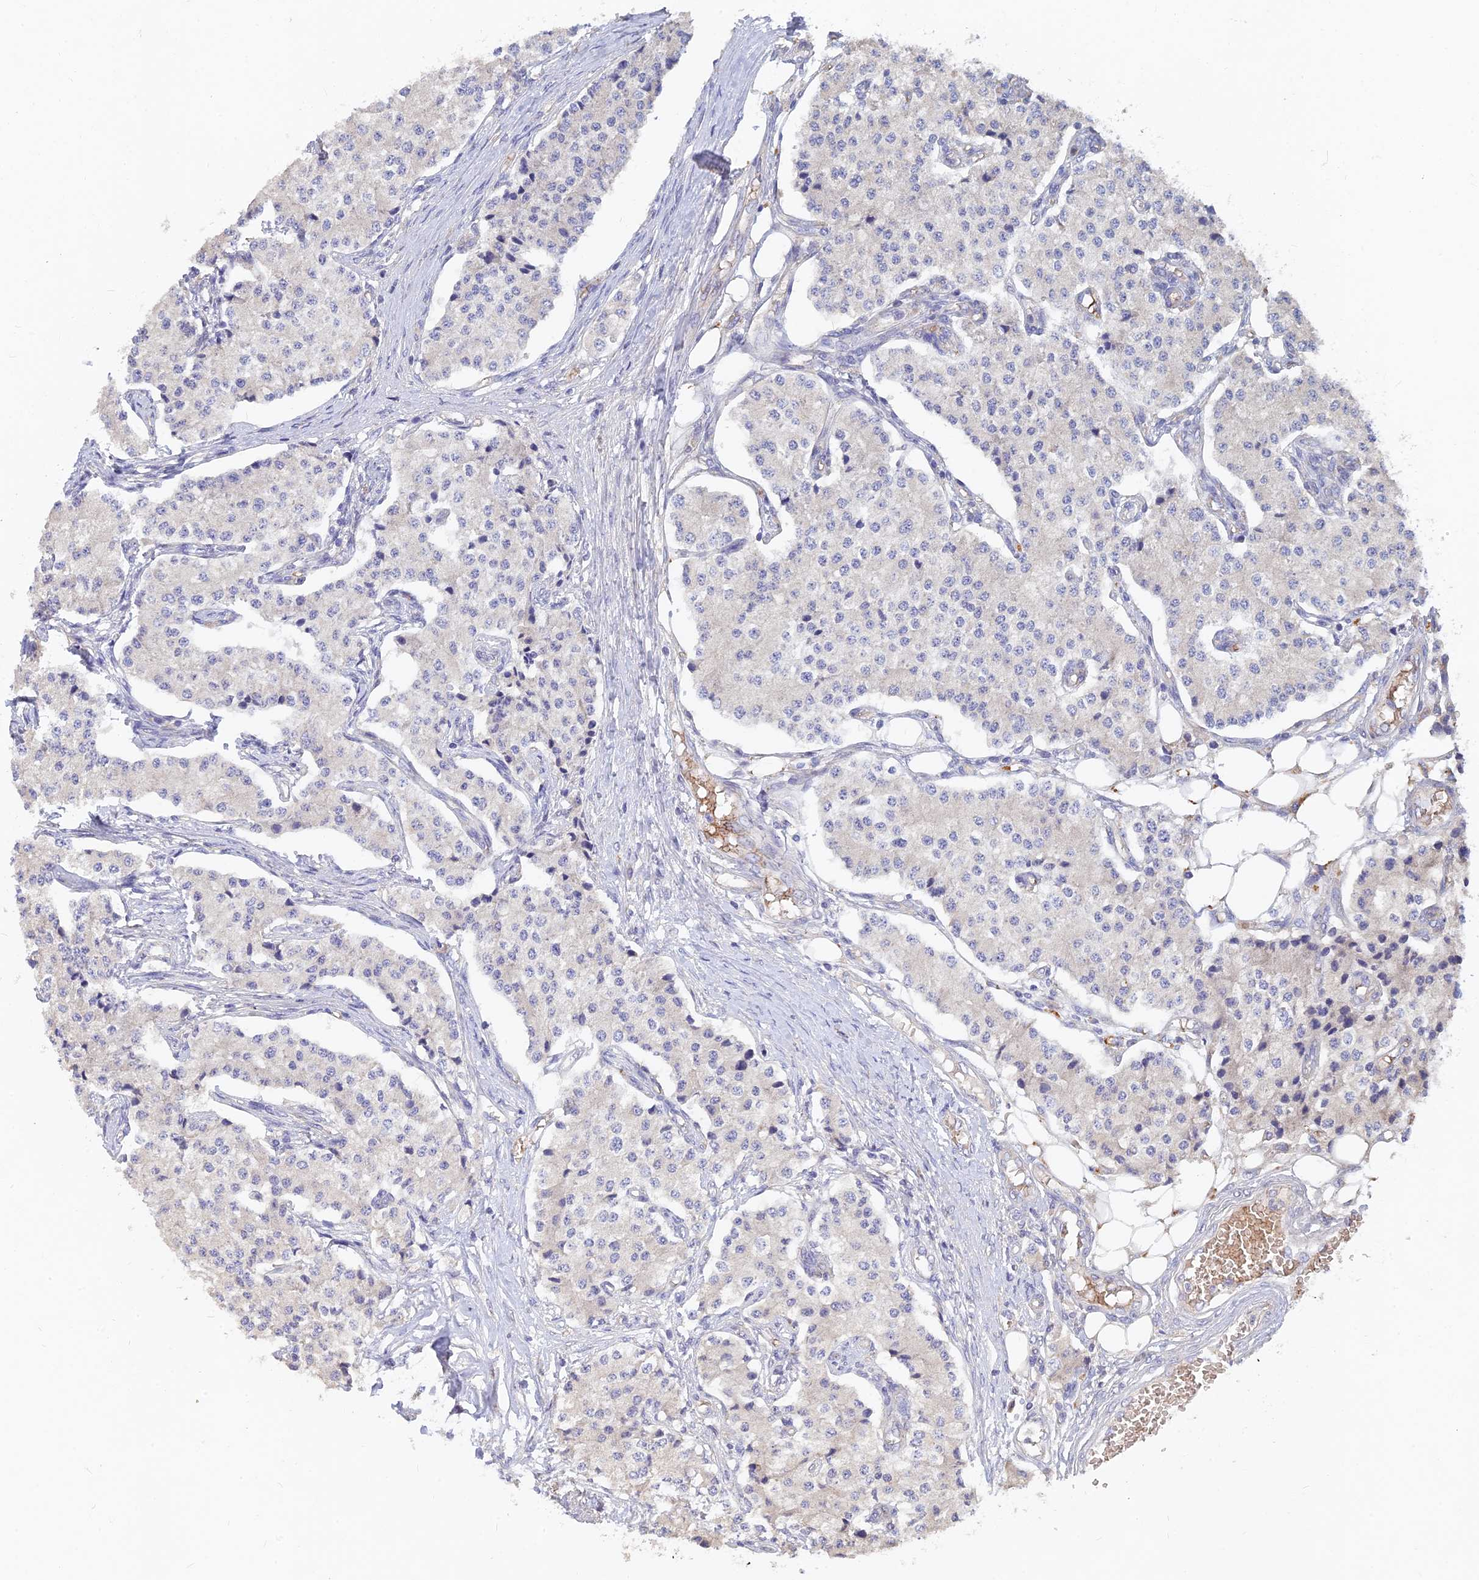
{"staining": {"intensity": "negative", "quantity": "none", "location": "none"}, "tissue": "carcinoid", "cell_type": "Tumor cells", "image_type": "cancer", "snomed": [{"axis": "morphology", "description": "Carcinoid, malignant, NOS"}, {"axis": "topography", "description": "Colon"}], "caption": "There is no significant positivity in tumor cells of carcinoid. (Stains: DAB immunohistochemistry (IHC) with hematoxylin counter stain, Microscopy: brightfield microscopy at high magnification).", "gene": "ARRDC1", "patient": {"sex": "female", "age": 52}}